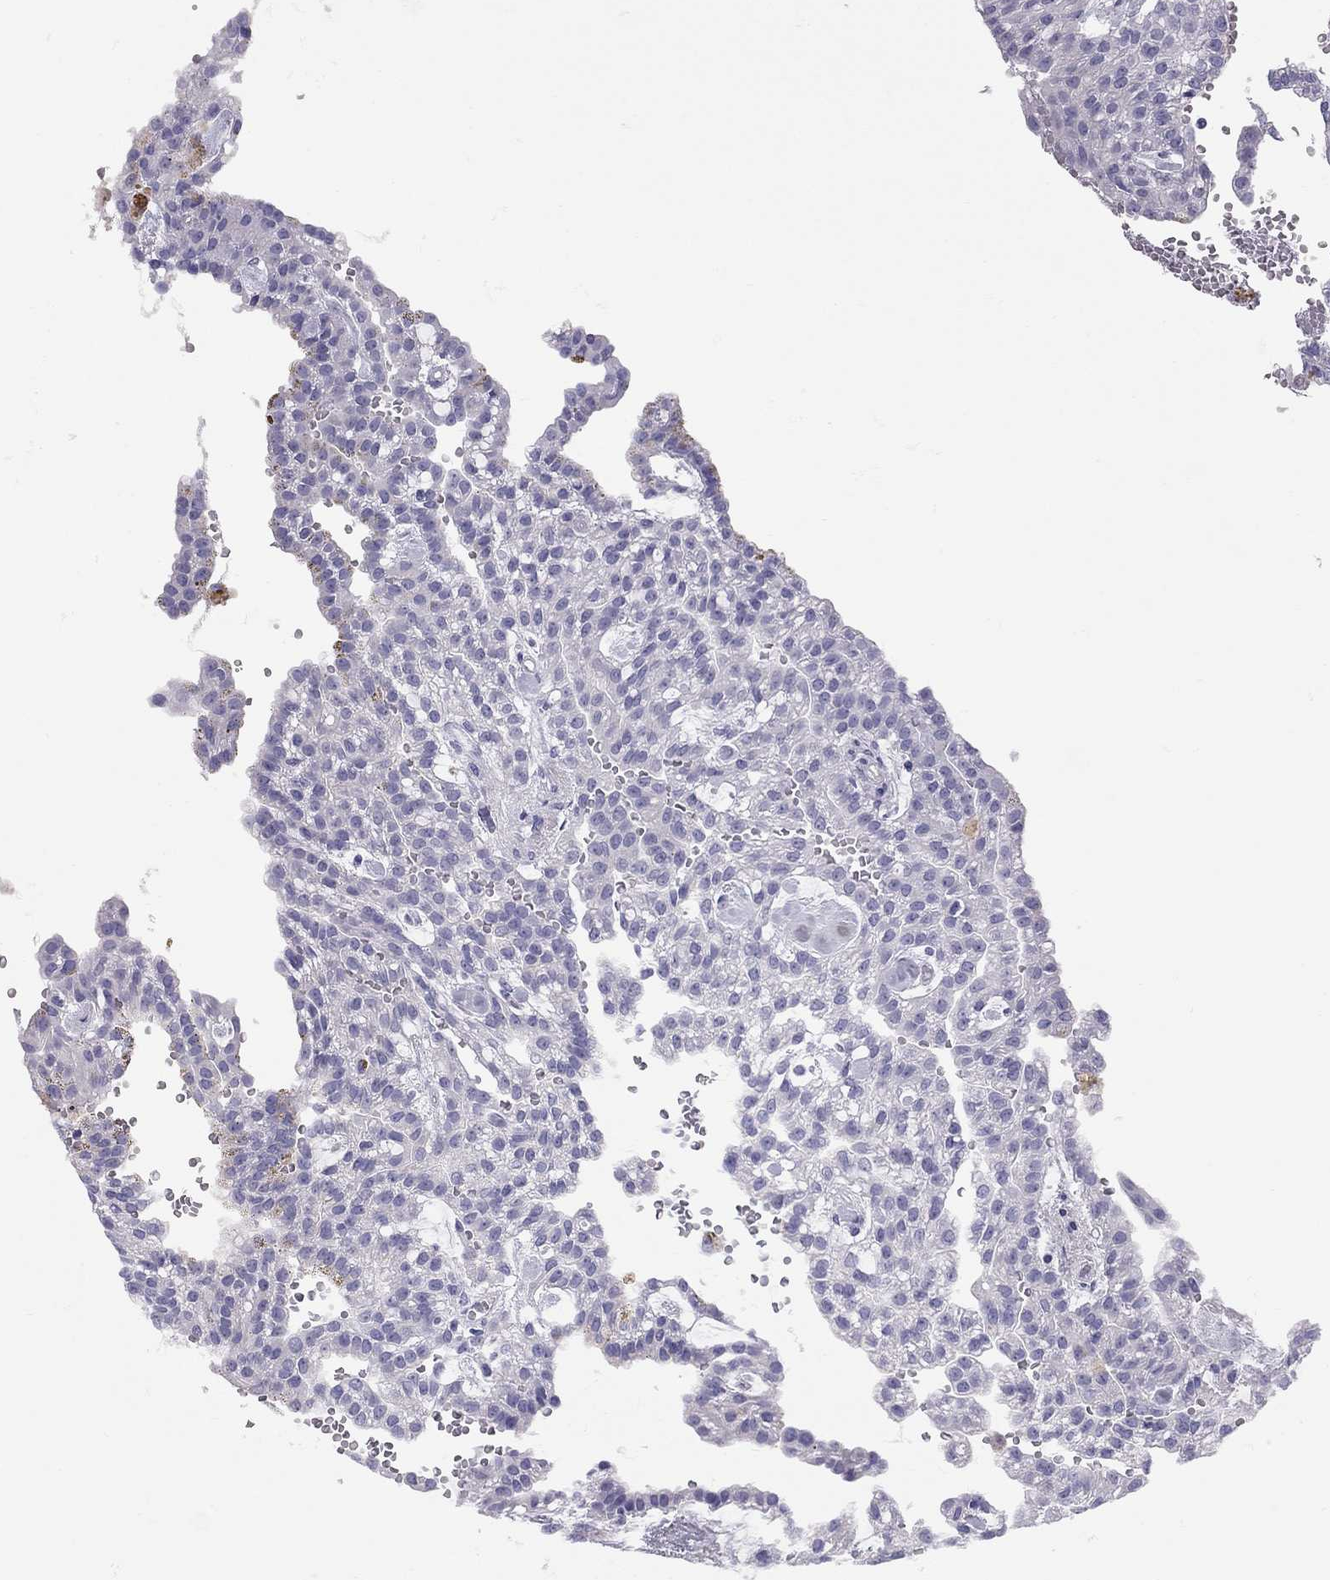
{"staining": {"intensity": "negative", "quantity": "none", "location": "none"}, "tissue": "renal cancer", "cell_type": "Tumor cells", "image_type": "cancer", "snomed": [{"axis": "morphology", "description": "Adenocarcinoma, NOS"}, {"axis": "topography", "description": "Kidney"}], "caption": "An immunohistochemistry (IHC) micrograph of renal adenocarcinoma is shown. There is no staining in tumor cells of renal adenocarcinoma.", "gene": "FSCN3", "patient": {"sex": "male", "age": 63}}